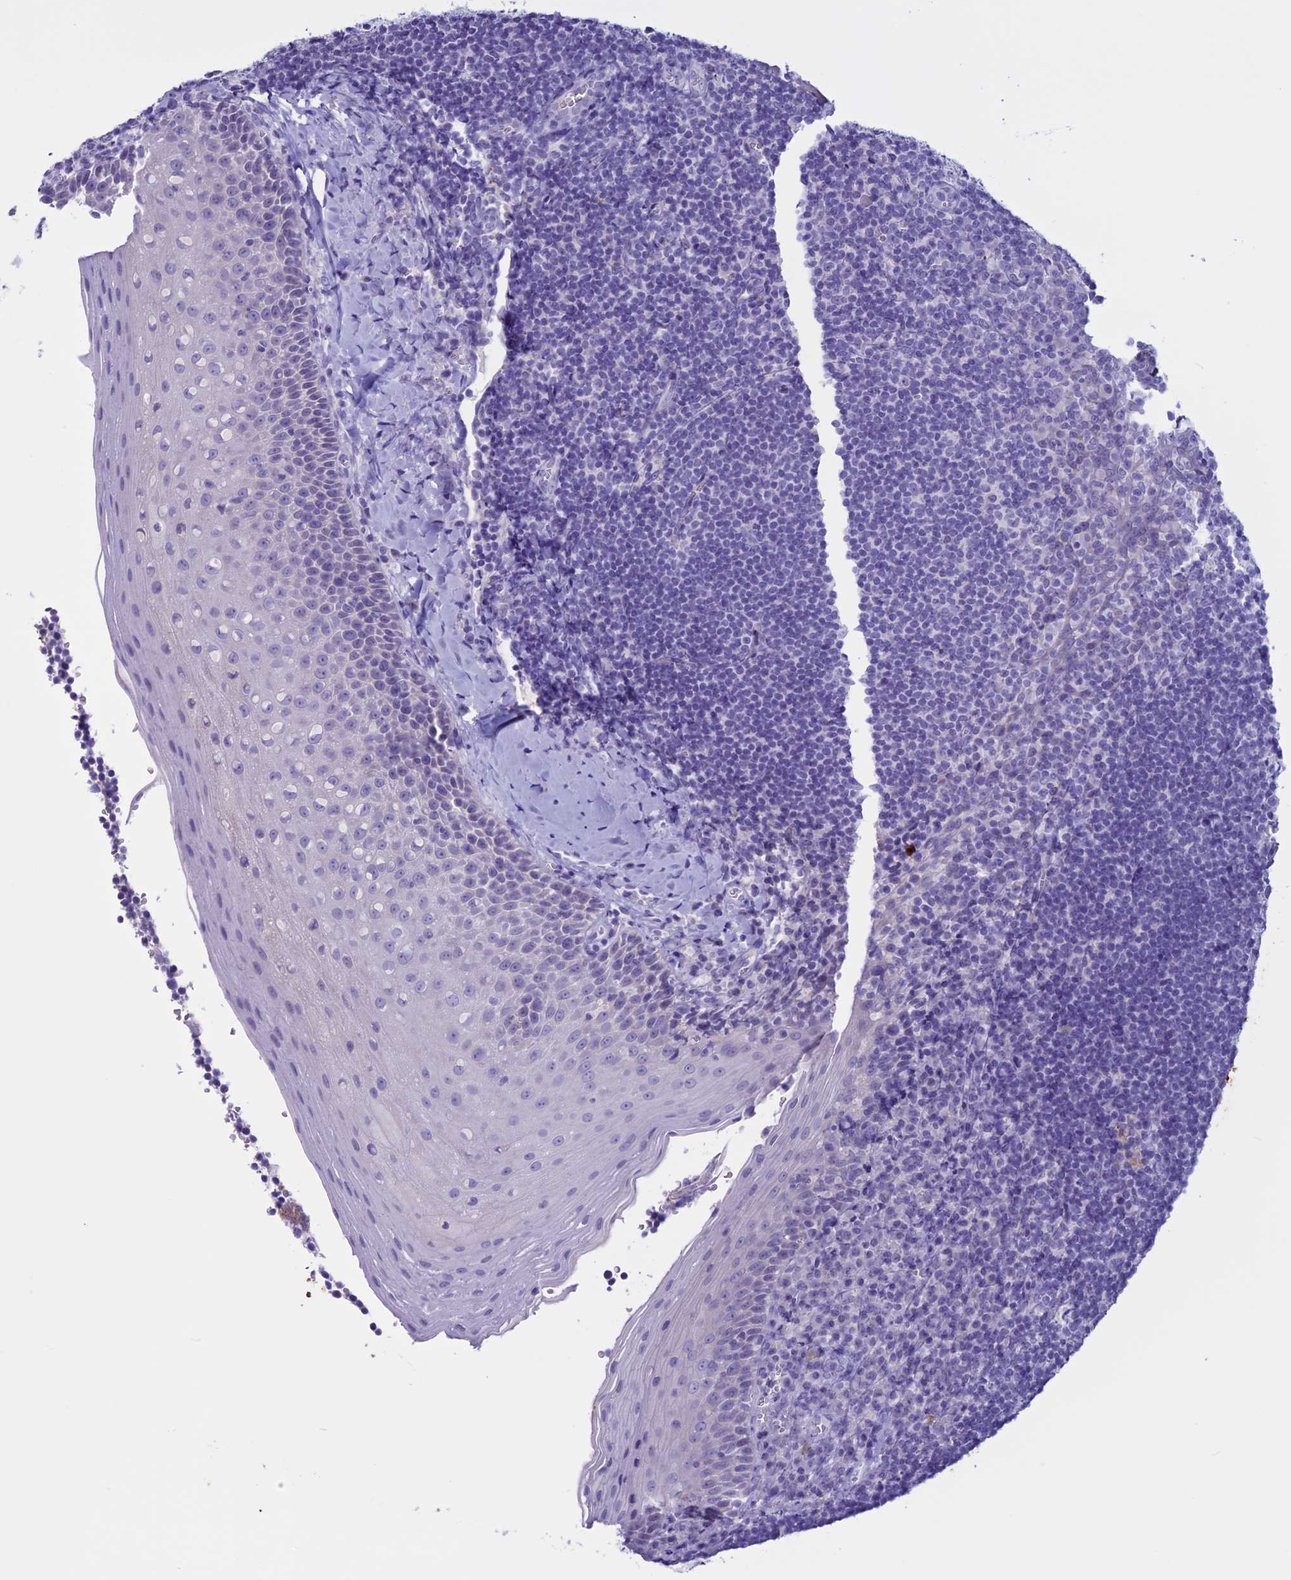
{"staining": {"intensity": "negative", "quantity": "none", "location": "none"}, "tissue": "tonsil", "cell_type": "Germinal center cells", "image_type": "normal", "snomed": [{"axis": "morphology", "description": "Normal tissue, NOS"}, {"axis": "topography", "description": "Tonsil"}], "caption": "This micrograph is of benign tonsil stained with IHC to label a protein in brown with the nuclei are counter-stained blue. There is no staining in germinal center cells. (Brightfield microscopy of DAB immunohistochemistry (IHC) at high magnification).", "gene": "CLEC2L", "patient": {"sex": "male", "age": 27}}